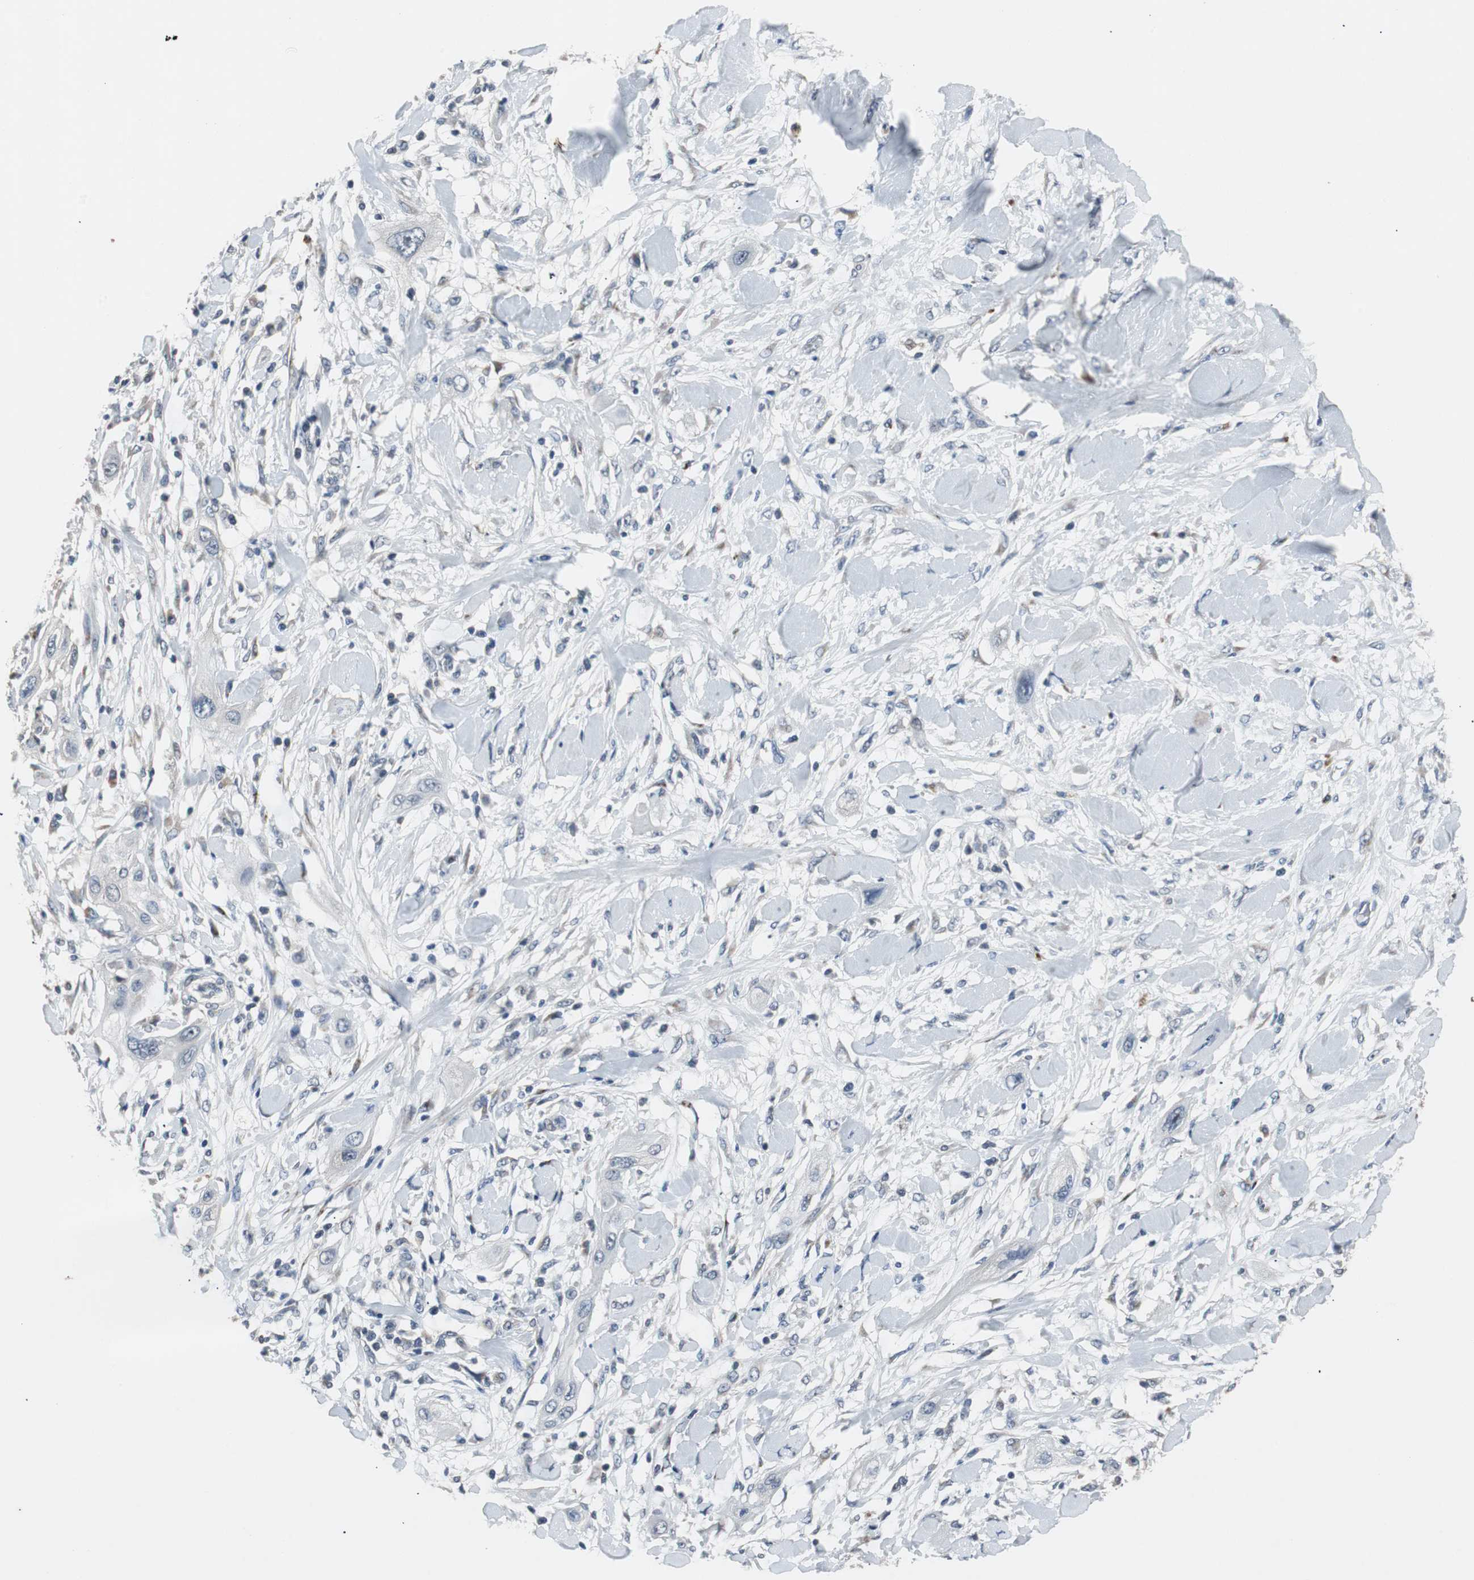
{"staining": {"intensity": "negative", "quantity": "none", "location": "none"}, "tissue": "lung cancer", "cell_type": "Tumor cells", "image_type": "cancer", "snomed": [{"axis": "morphology", "description": "Squamous cell carcinoma, NOS"}, {"axis": "topography", "description": "Lung"}], "caption": "Immunohistochemistry of human lung squamous cell carcinoma shows no positivity in tumor cells.", "gene": "PCYT1B", "patient": {"sex": "female", "age": 47}}